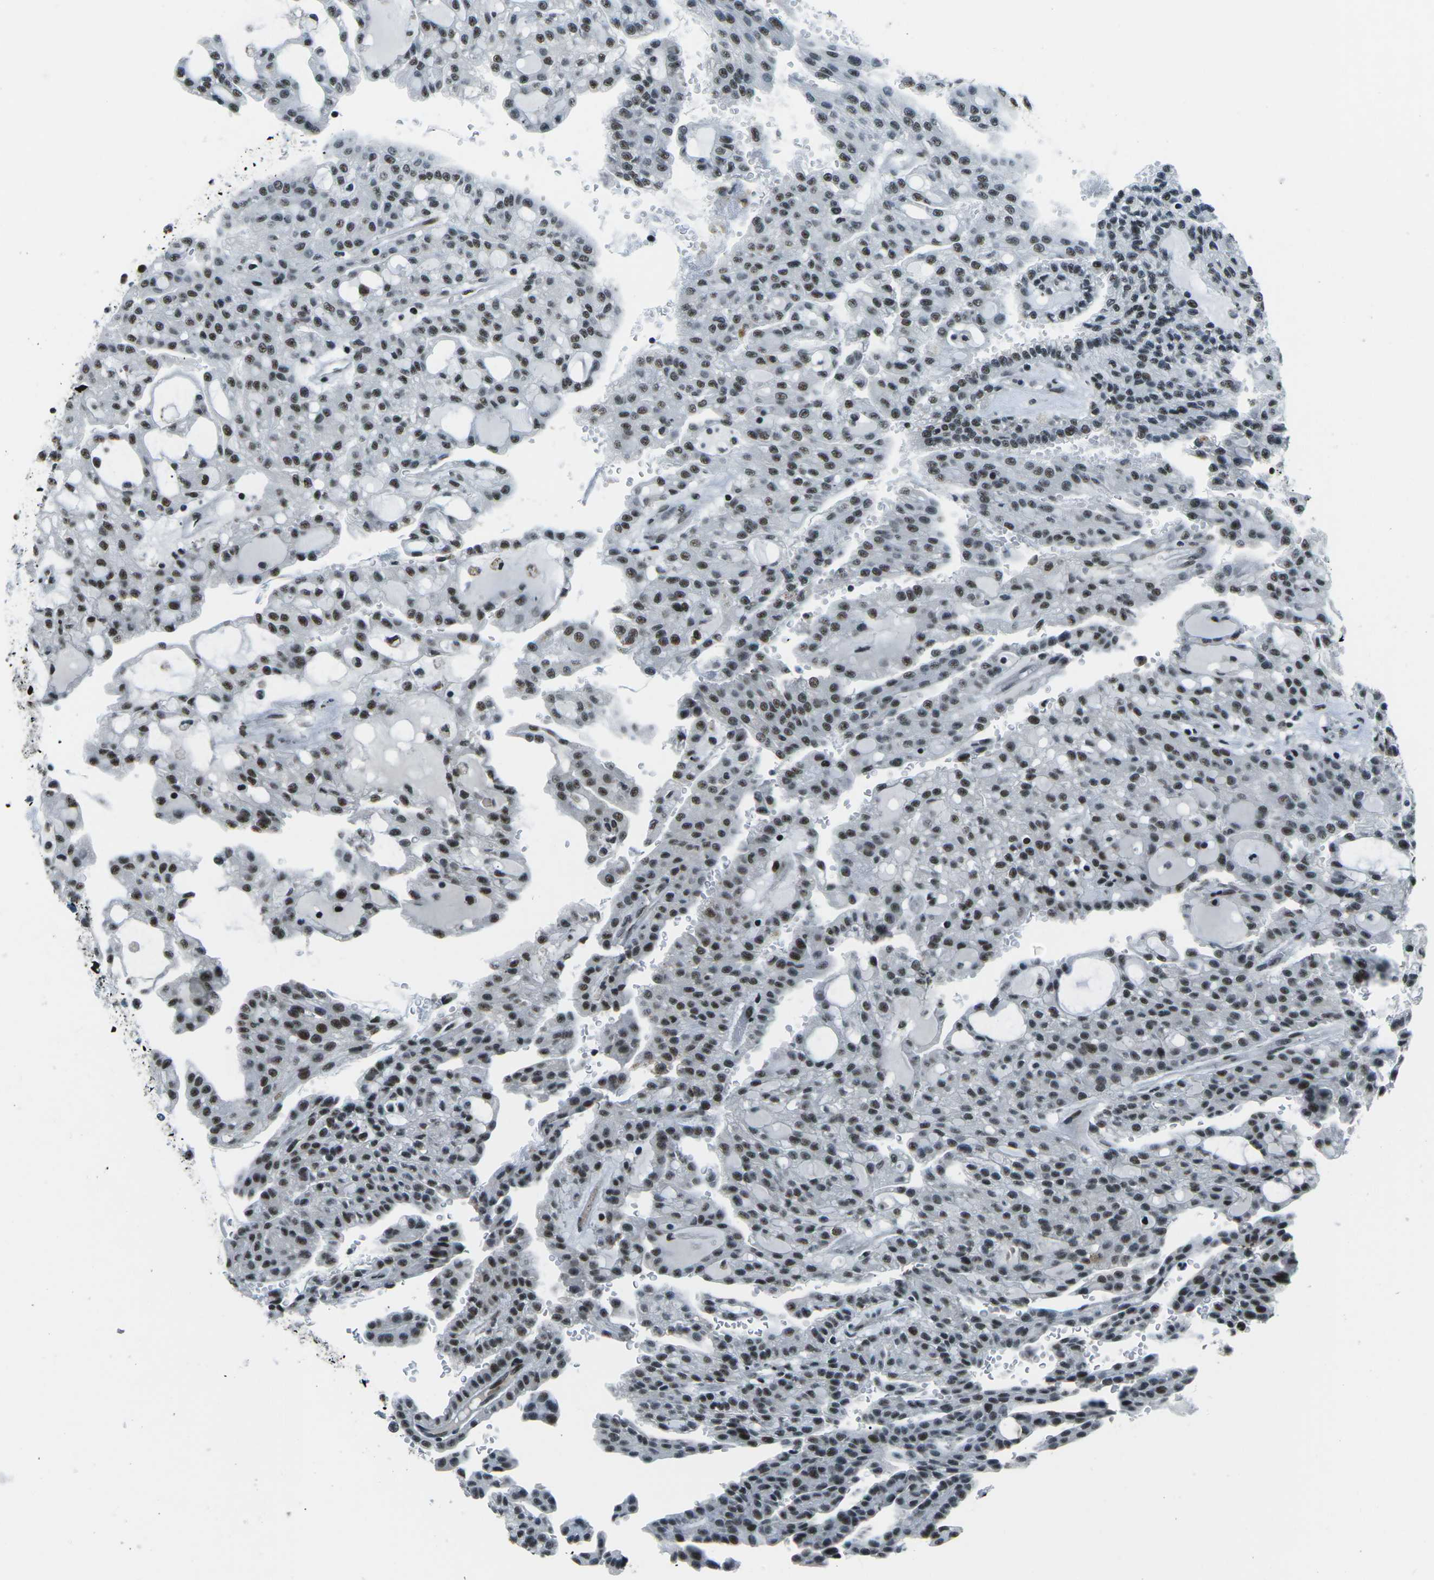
{"staining": {"intensity": "moderate", "quantity": ">75%", "location": "nuclear"}, "tissue": "renal cancer", "cell_type": "Tumor cells", "image_type": "cancer", "snomed": [{"axis": "morphology", "description": "Adenocarcinoma, NOS"}, {"axis": "topography", "description": "Kidney"}], "caption": "Adenocarcinoma (renal) was stained to show a protein in brown. There is medium levels of moderate nuclear positivity in approximately >75% of tumor cells.", "gene": "RBL2", "patient": {"sex": "male", "age": 63}}